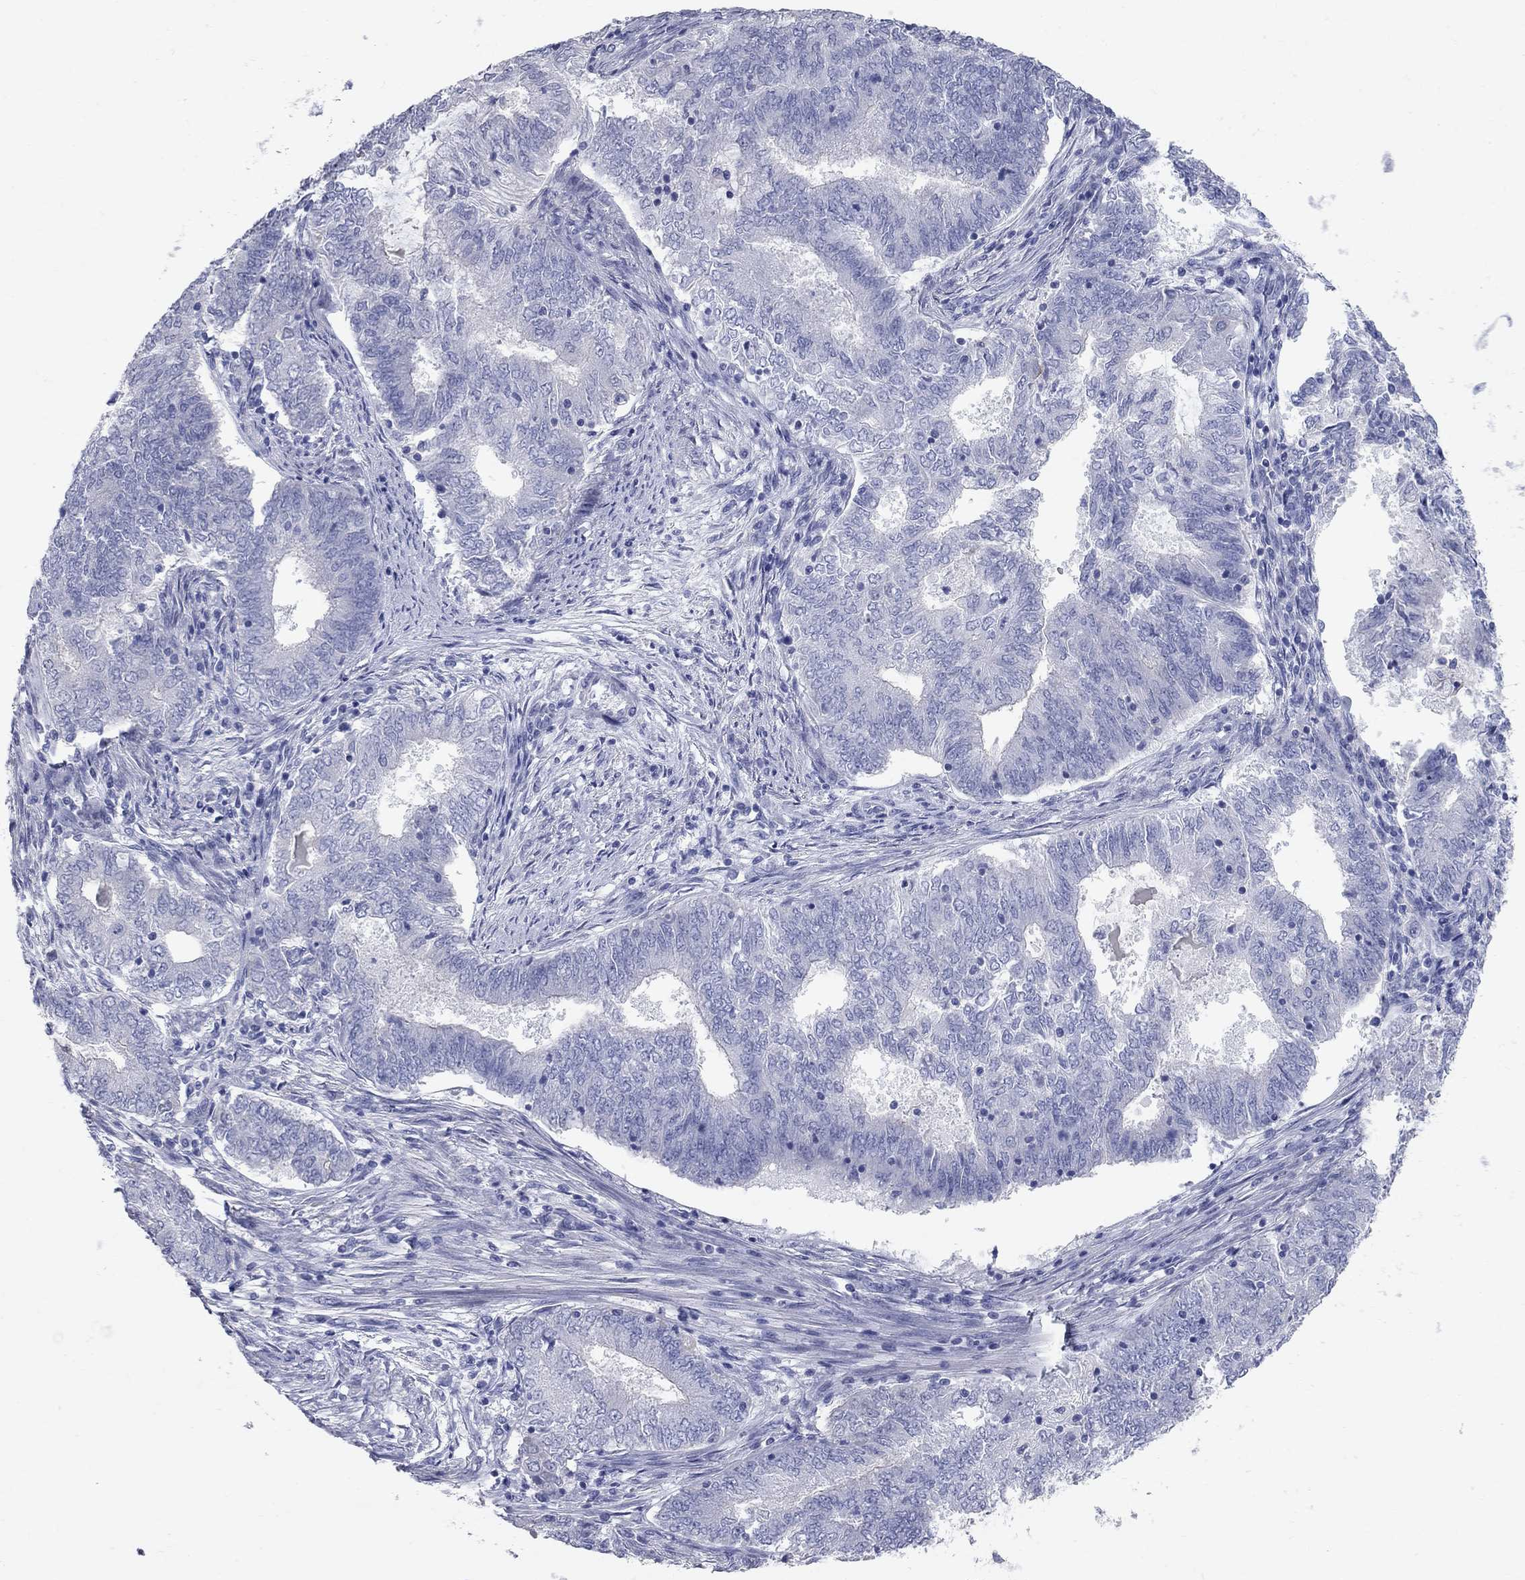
{"staining": {"intensity": "negative", "quantity": "none", "location": "none"}, "tissue": "endometrial cancer", "cell_type": "Tumor cells", "image_type": "cancer", "snomed": [{"axis": "morphology", "description": "Adenocarcinoma, NOS"}, {"axis": "topography", "description": "Endometrium"}], "caption": "Immunohistochemistry (IHC) micrograph of neoplastic tissue: human endometrial cancer stained with DAB reveals no significant protein staining in tumor cells.", "gene": "AOX1", "patient": {"sex": "female", "age": 62}}